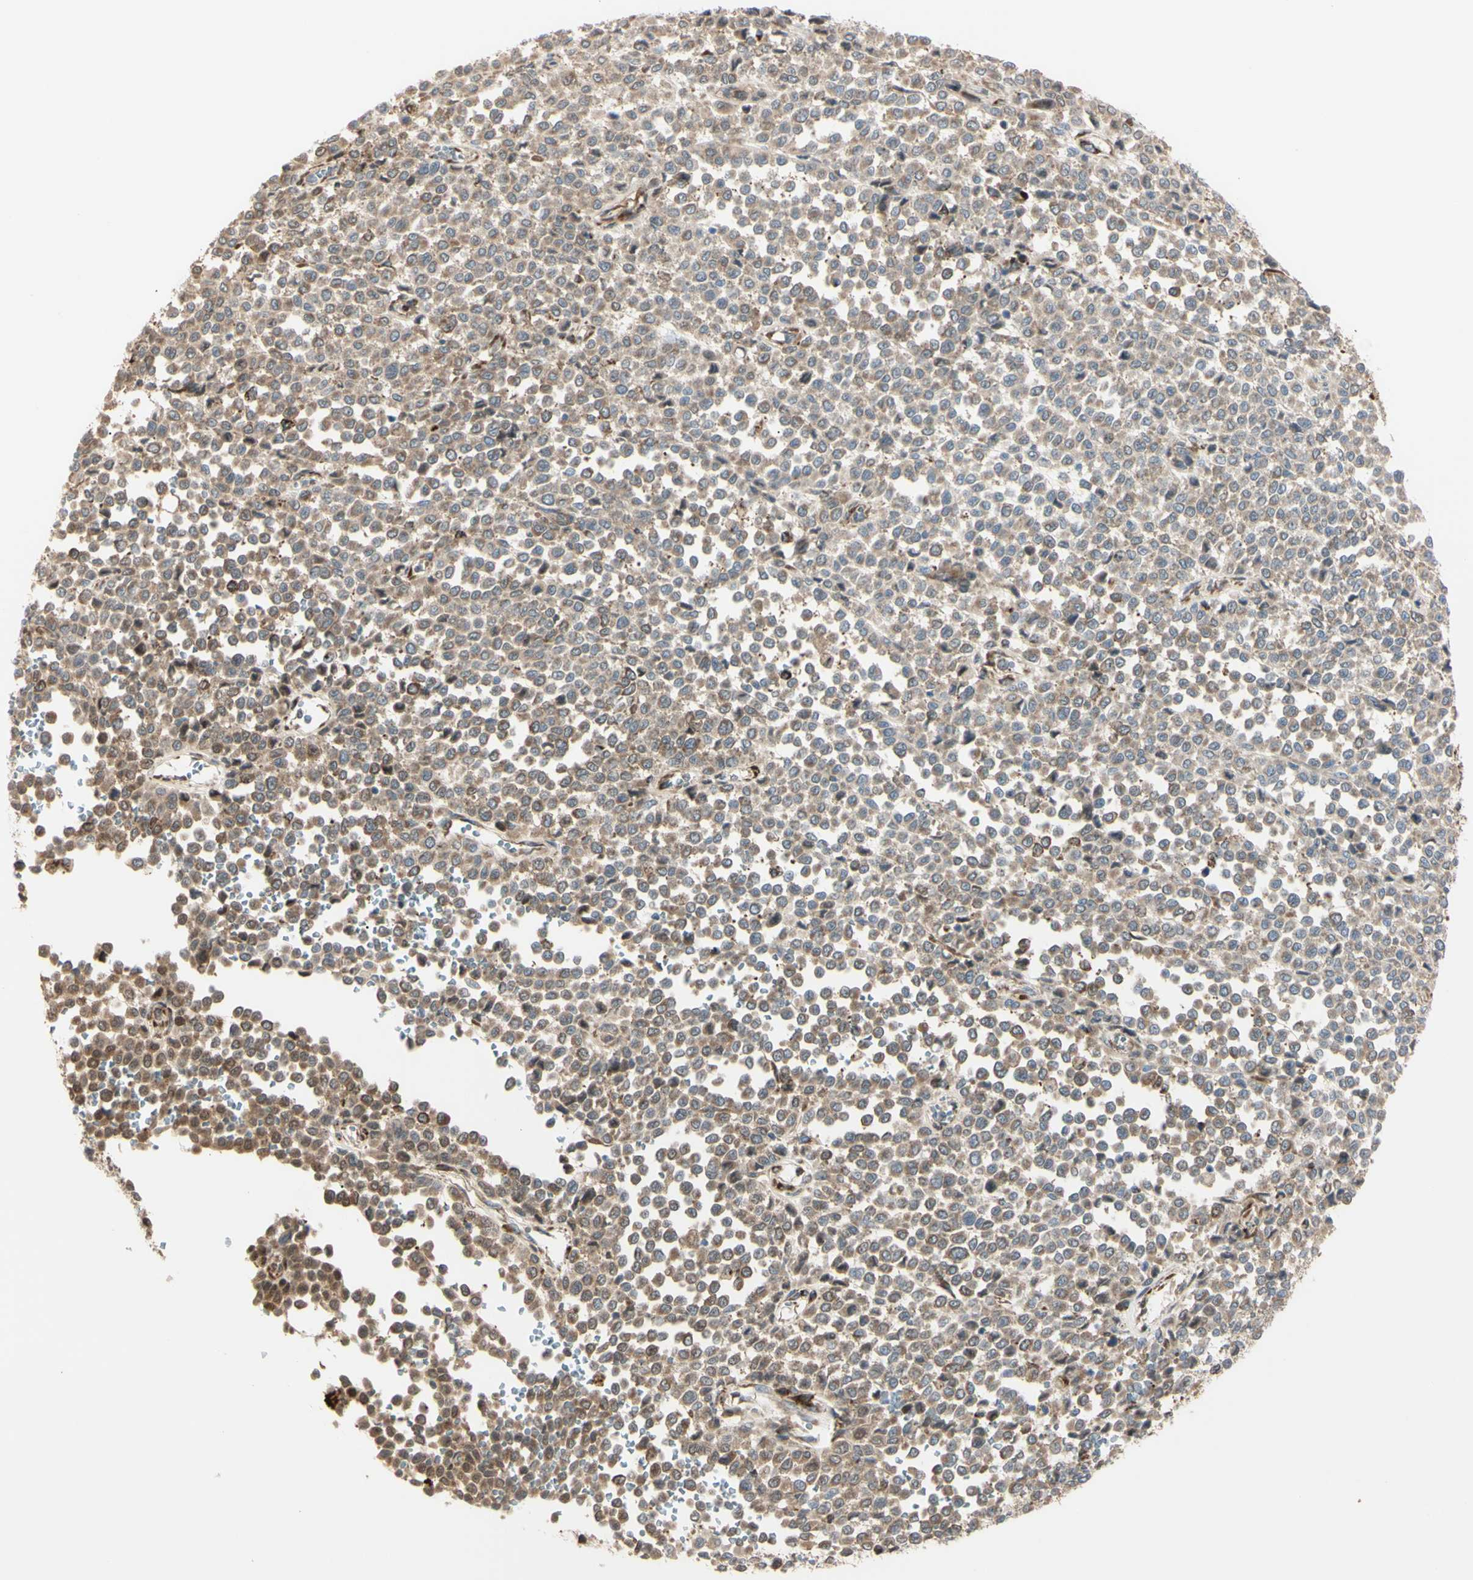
{"staining": {"intensity": "weak", "quantity": ">75%", "location": "cytoplasmic/membranous"}, "tissue": "melanoma", "cell_type": "Tumor cells", "image_type": "cancer", "snomed": [{"axis": "morphology", "description": "Malignant melanoma, Metastatic site"}, {"axis": "topography", "description": "Pancreas"}], "caption": "Weak cytoplasmic/membranous protein staining is present in approximately >75% of tumor cells in melanoma.", "gene": "EIF5A", "patient": {"sex": "female", "age": 30}}